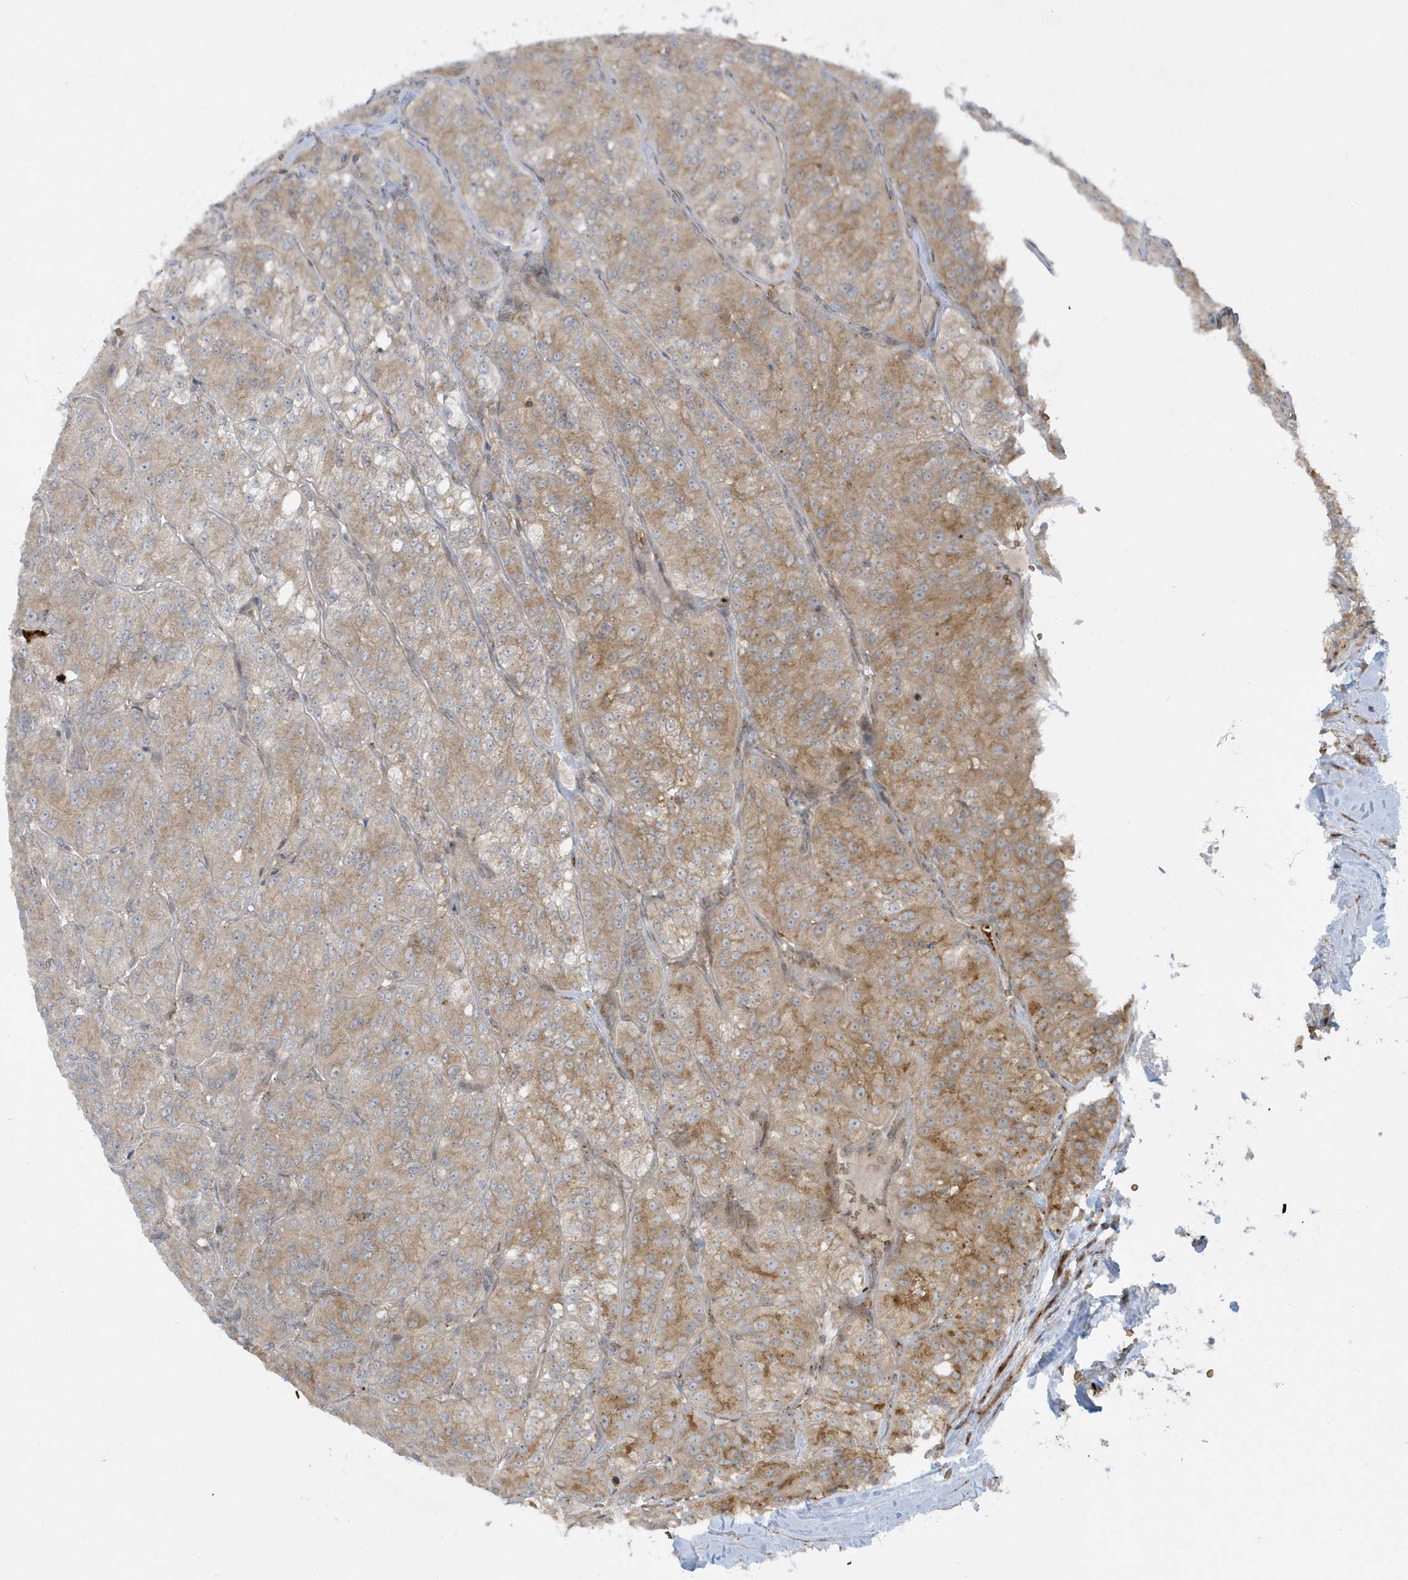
{"staining": {"intensity": "moderate", "quantity": ">75%", "location": "cytoplasmic/membranous"}, "tissue": "renal cancer", "cell_type": "Tumor cells", "image_type": "cancer", "snomed": [{"axis": "morphology", "description": "Adenocarcinoma, NOS"}, {"axis": "topography", "description": "Kidney"}], "caption": "Moderate cytoplasmic/membranous protein expression is present in approximately >75% of tumor cells in adenocarcinoma (renal). The staining is performed using DAB (3,3'-diaminobenzidine) brown chromogen to label protein expression. The nuclei are counter-stained blue using hematoxylin.", "gene": "RPP40", "patient": {"sex": "female", "age": 63}}